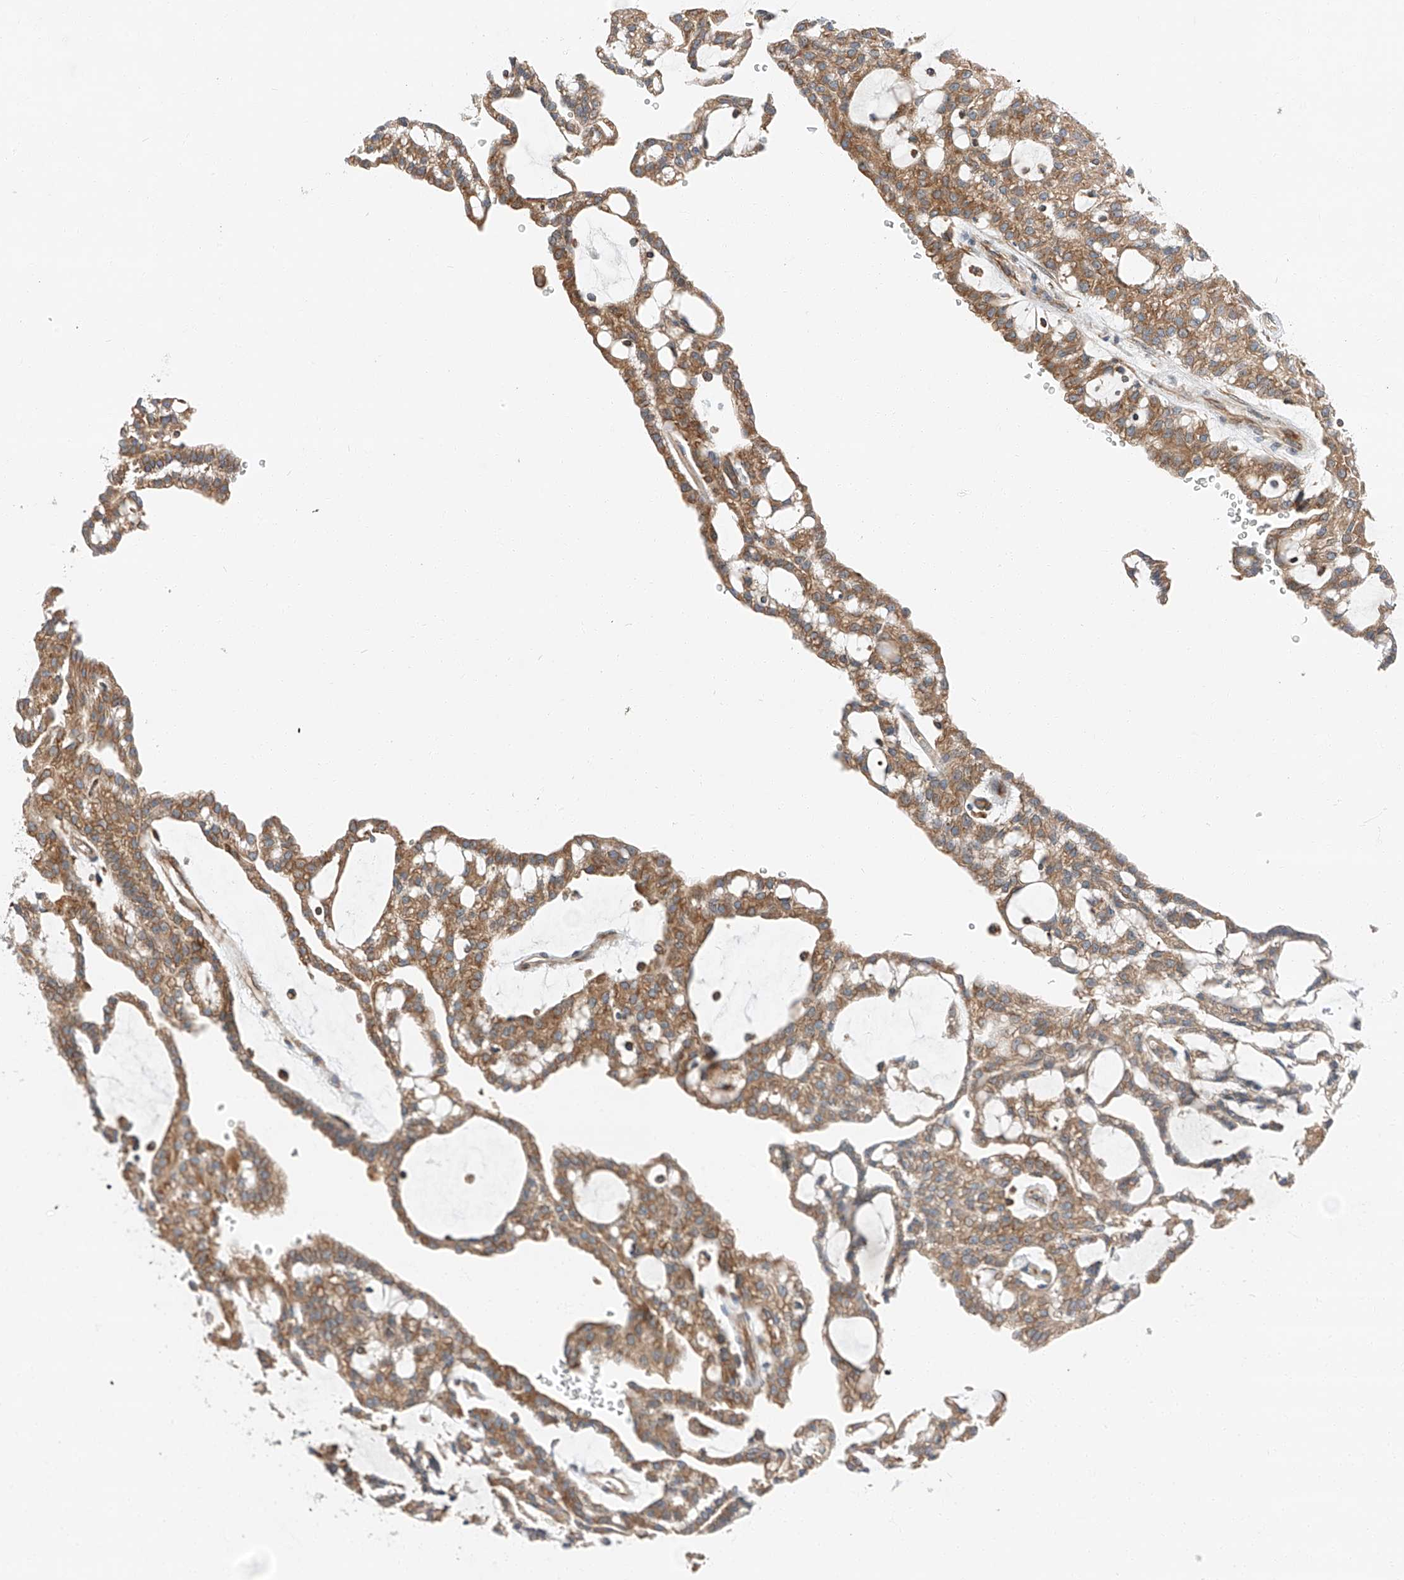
{"staining": {"intensity": "moderate", "quantity": ">75%", "location": "cytoplasmic/membranous"}, "tissue": "renal cancer", "cell_type": "Tumor cells", "image_type": "cancer", "snomed": [{"axis": "morphology", "description": "Adenocarcinoma, NOS"}, {"axis": "topography", "description": "Kidney"}], "caption": "There is medium levels of moderate cytoplasmic/membranous positivity in tumor cells of renal cancer (adenocarcinoma), as demonstrated by immunohistochemical staining (brown color).", "gene": "ZC3H15", "patient": {"sex": "male", "age": 63}}